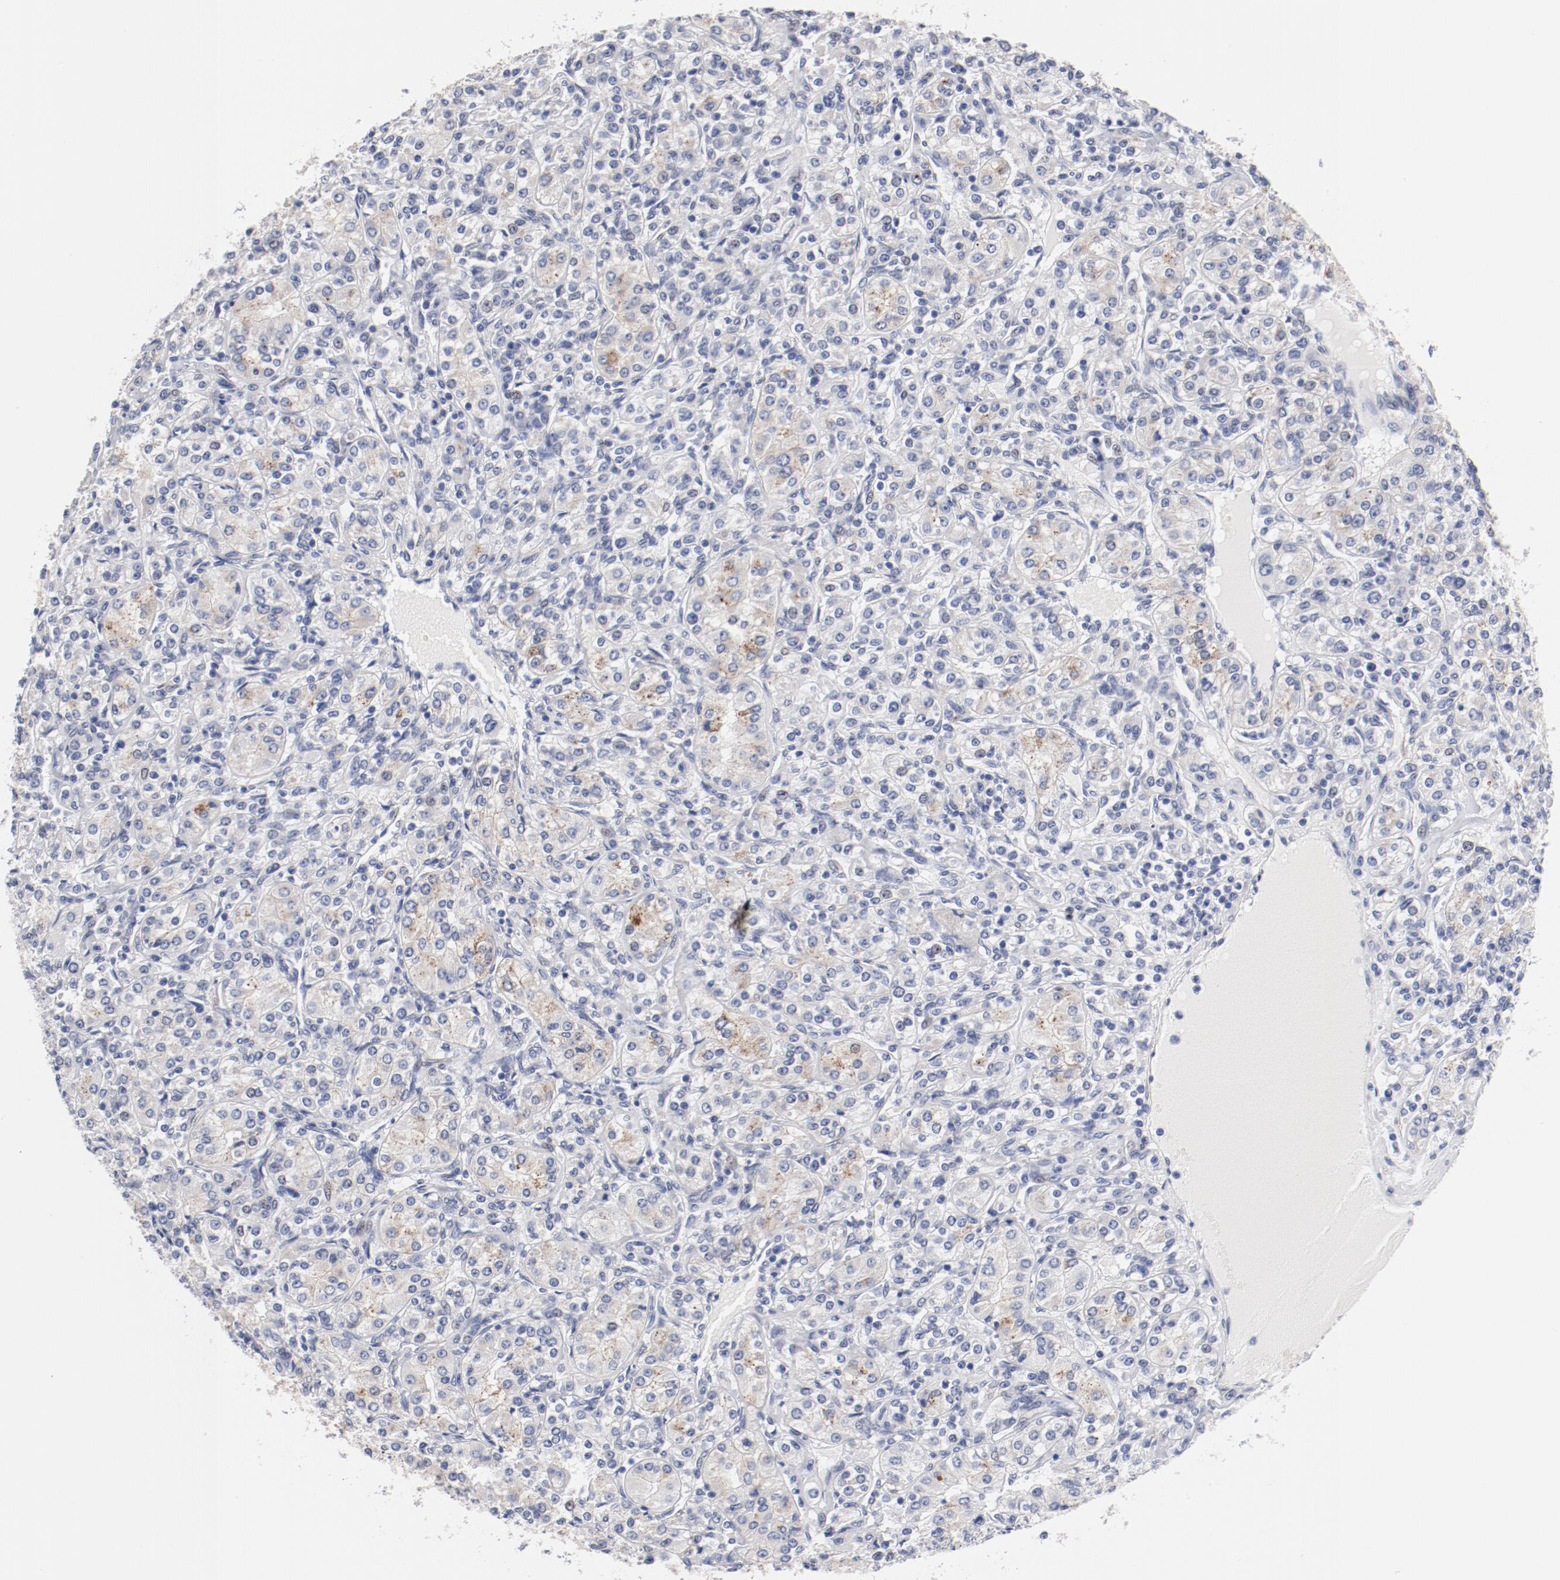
{"staining": {"intensity": "moderate", "quantity": "<25%", "location": "cytoplasmic/membranous"}, "tissue": "renal cancer", "cell_type": "Tumor cells", "image_type": "cancer", "snomed": [{"axis": "morphology", "description": "Adenocarcinoma, NOS"}, {"axis": "topography", "description": "Kidney"}], "caption": "Immunohistochemical staining of human adenocarcinoma (renal) displays low levels of moderate cytoplasmic/membranous protein expression in approximately <25% of tumor cells. Using DAB (brown) and hematoxylin (blue) stains, captured at high magnification using brightfield microscopy.", "gene": "GPR143", "patient": {"sex": "male", "age": 77}}